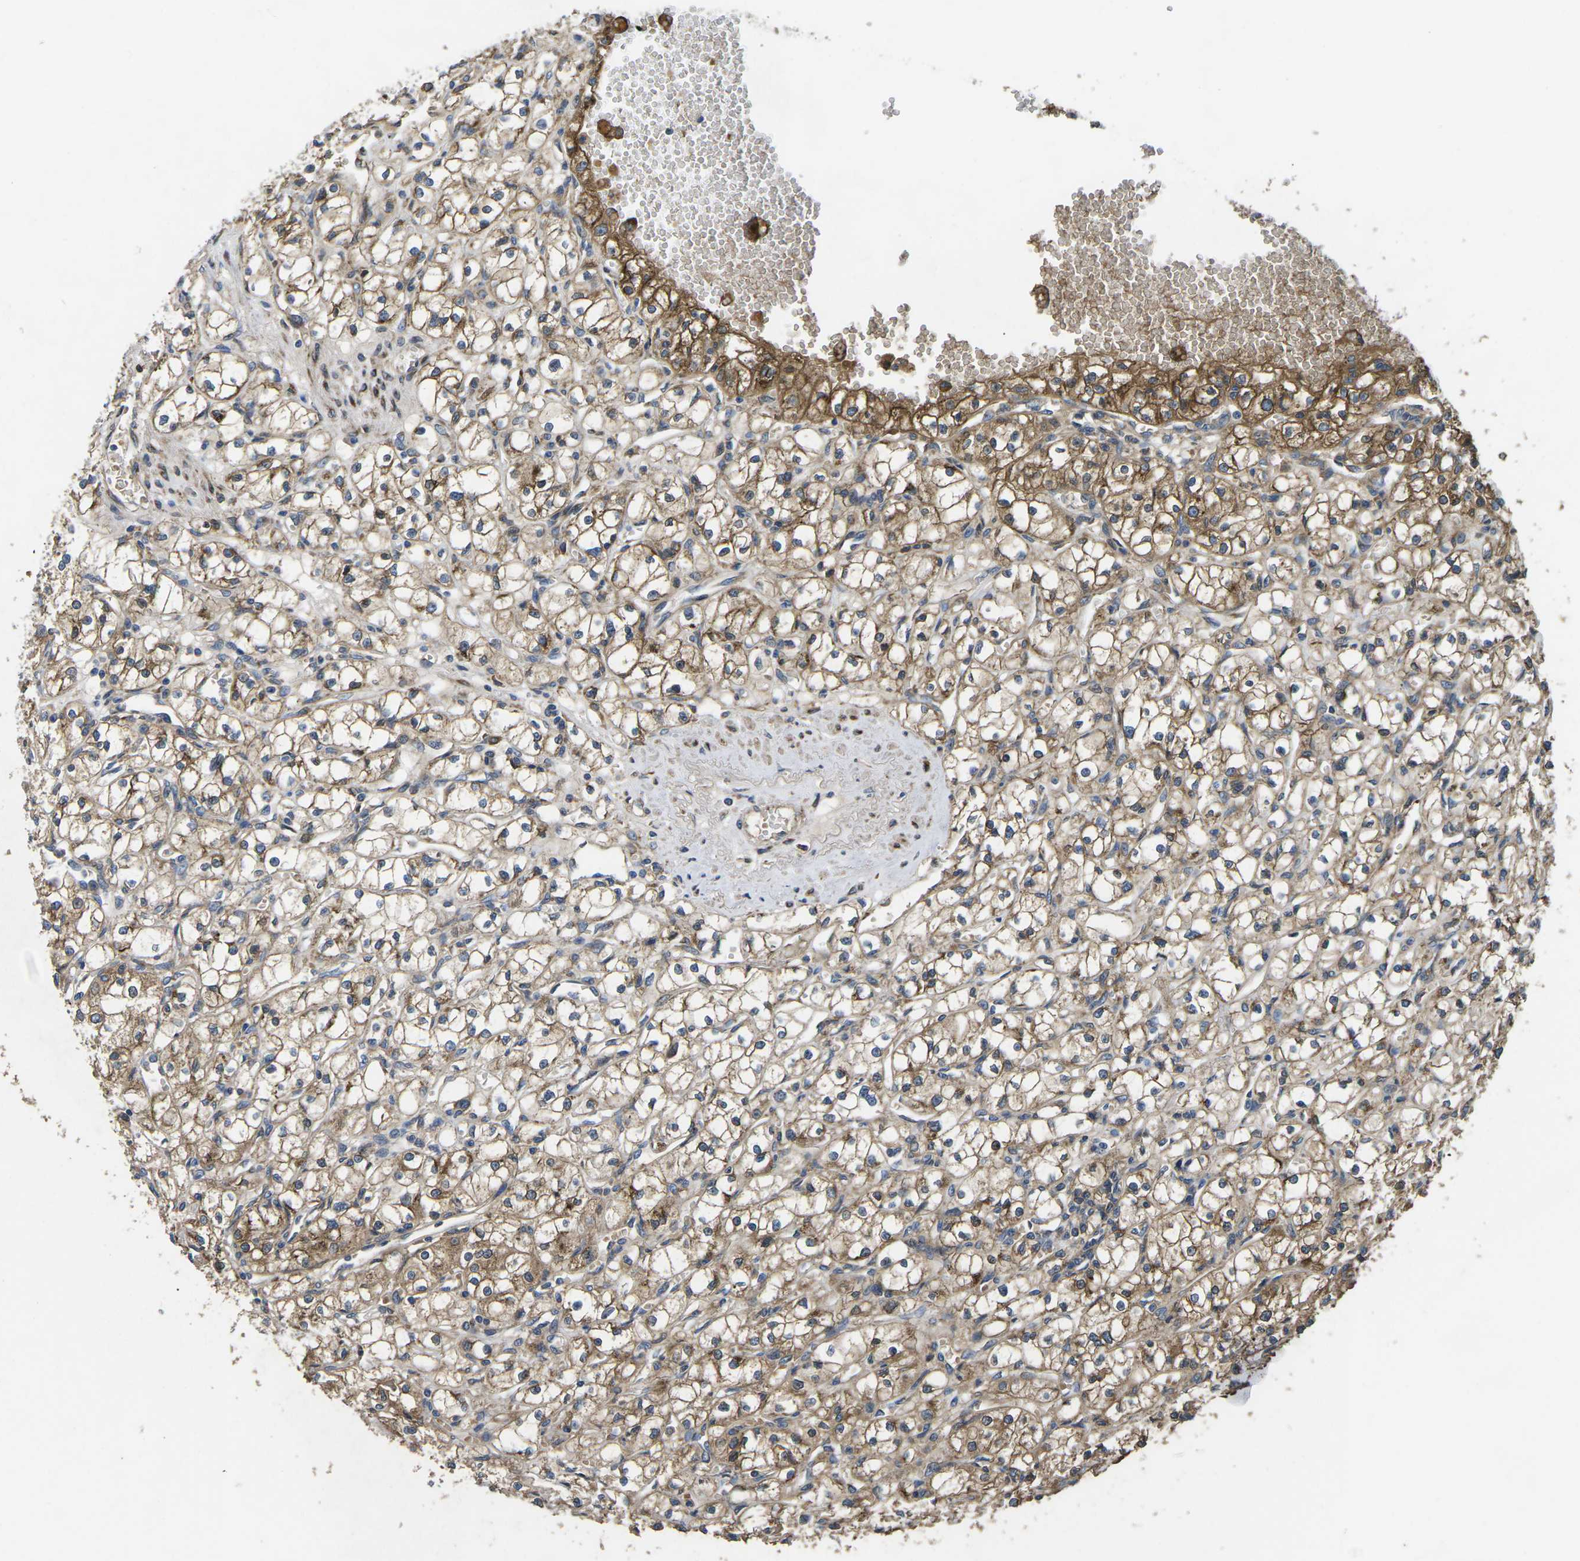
{"staining": {"intensity": "moderate", "quantity": ">75%", "location": "cytoplasmic/membranous"}, "tissue": "renal cancer", "cell_type": "Tumor cells", "image_type": "cancer", "snomed": [{"axis": "morphology", "description": "Adenocarcinoma, NOS"}, {"axis": "topography", "description": "Kidney"}], "caption": "Renal adenocarcinoma tissue exhibits moderate cytoplasmic/membranous staining in approximately >75% of tumor cells", "gene": "PDZD8", "patient": {"sex": "male", "age": 56}}